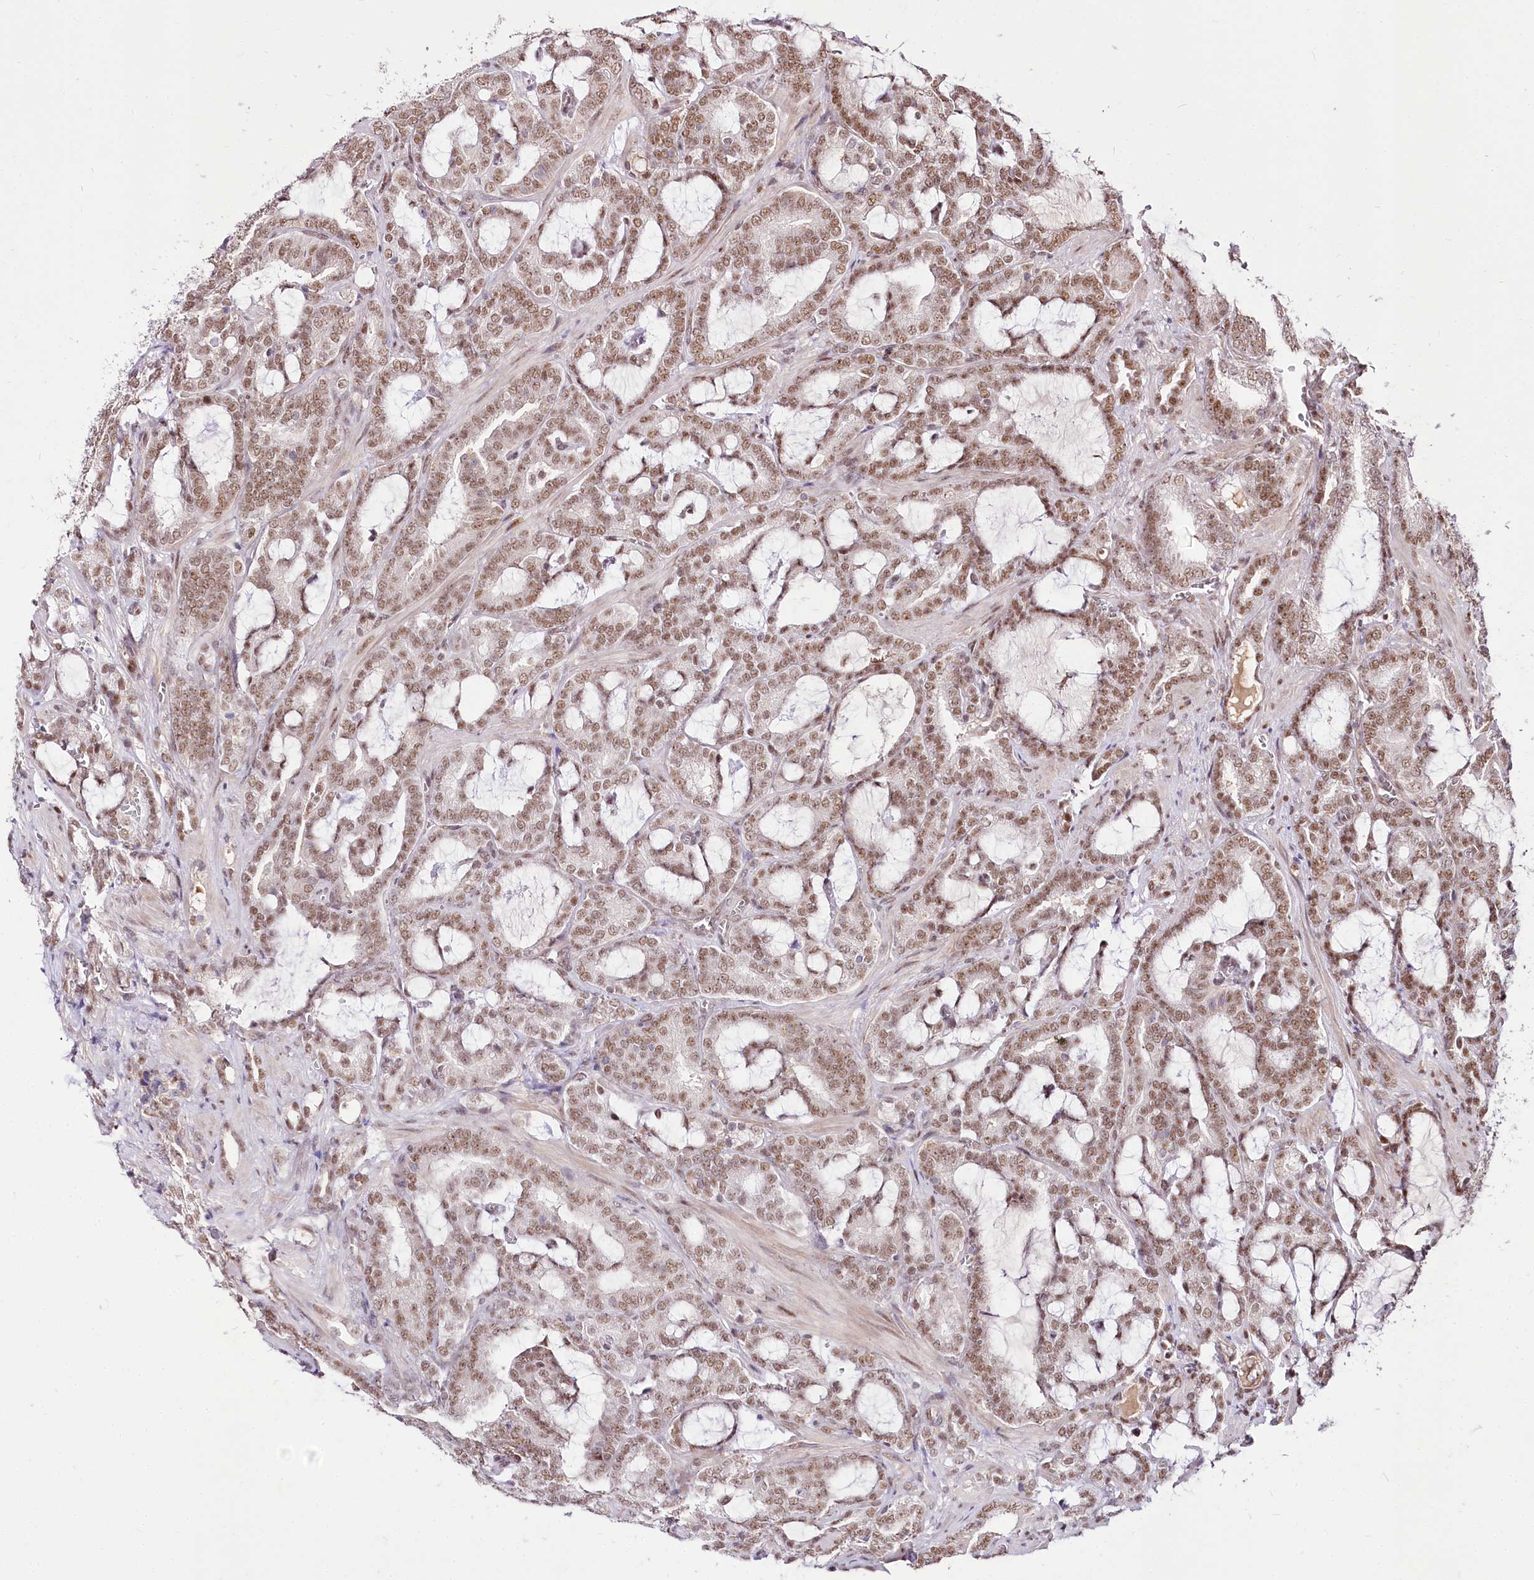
{"staining": {"intensity": "moderate", "quantity": ">75%", "location": "nuclear"}, "tissue": "prostate cancer", "cell_type": "Tumor cells", "image_type": "cancer", "snomed": [{"axis": "morphology", "description": "Adenocarcinoma, High grade"}, {"axis": "topography", "description": "Prostate and seminal vesicle, NOS"}], "caption": "DAB (3,3'-diaminobenzidine) immunohistochemical staining of adenocarcinoma (high-grade) (prostate) exhibits moderate nuclear protein positivity in approximately >75% of tumor cells.", "gene": "POLA2", "patient": {"sex": "male", "age": 67}}